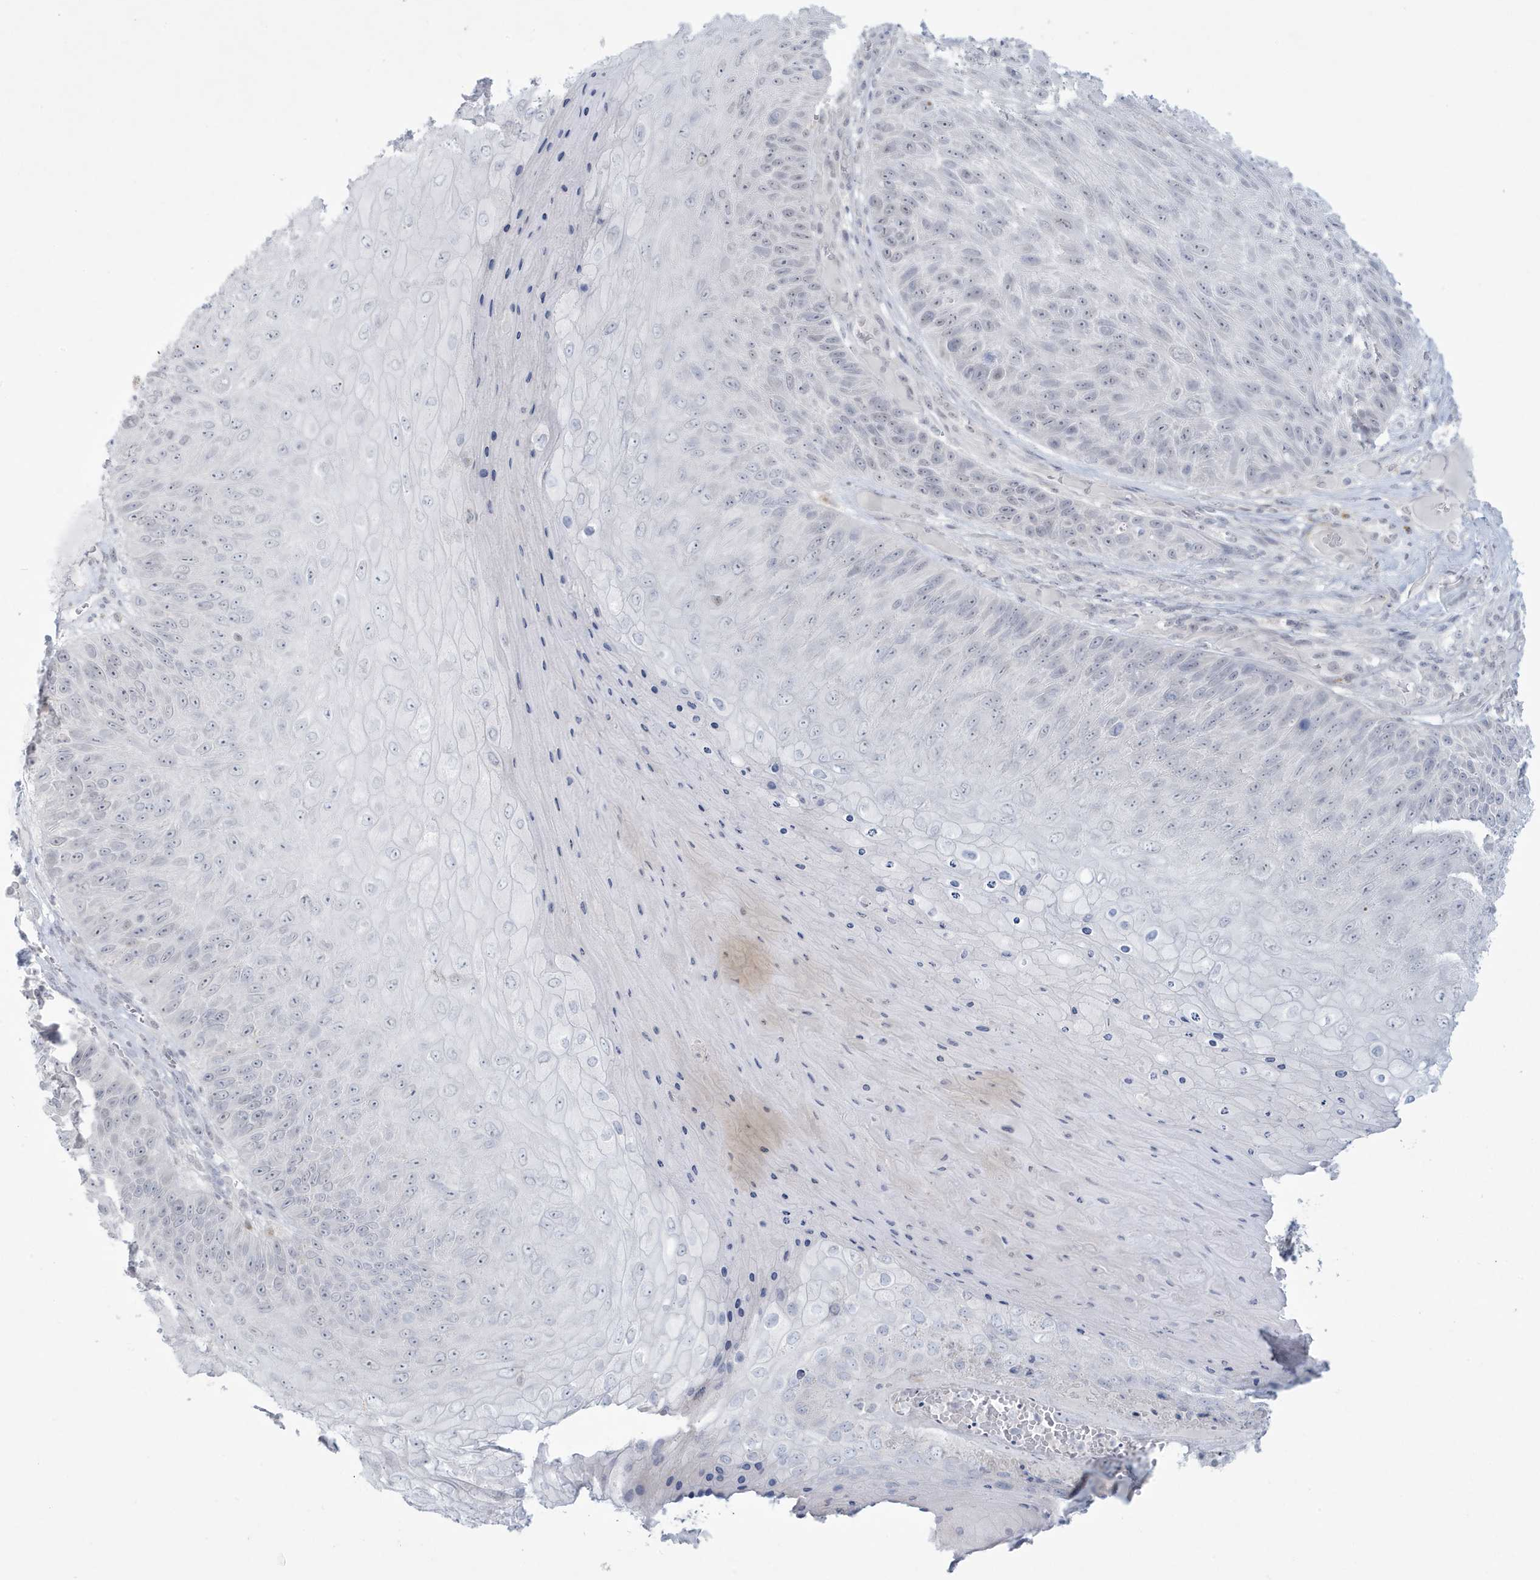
{"staining": {"intensity": "weak", "quantity": "<25%", "location": "nuclear"}, "tissue": "skin cancer", "cell_type": "Tumor cells", "image_type": "cancer", "snomed": [{"axis": "morphology", "description": "Squamous cell carcinoma, NOS"}, {"axis": "topography", "description": "Skin"}], "caption": "Immunohistochemical staining of human squamous cell carcinoma (skin) demonstrates no significant staining in tumor cells.", "gene": "HERC6", "patient": {"sex": "female", "age": 88}}